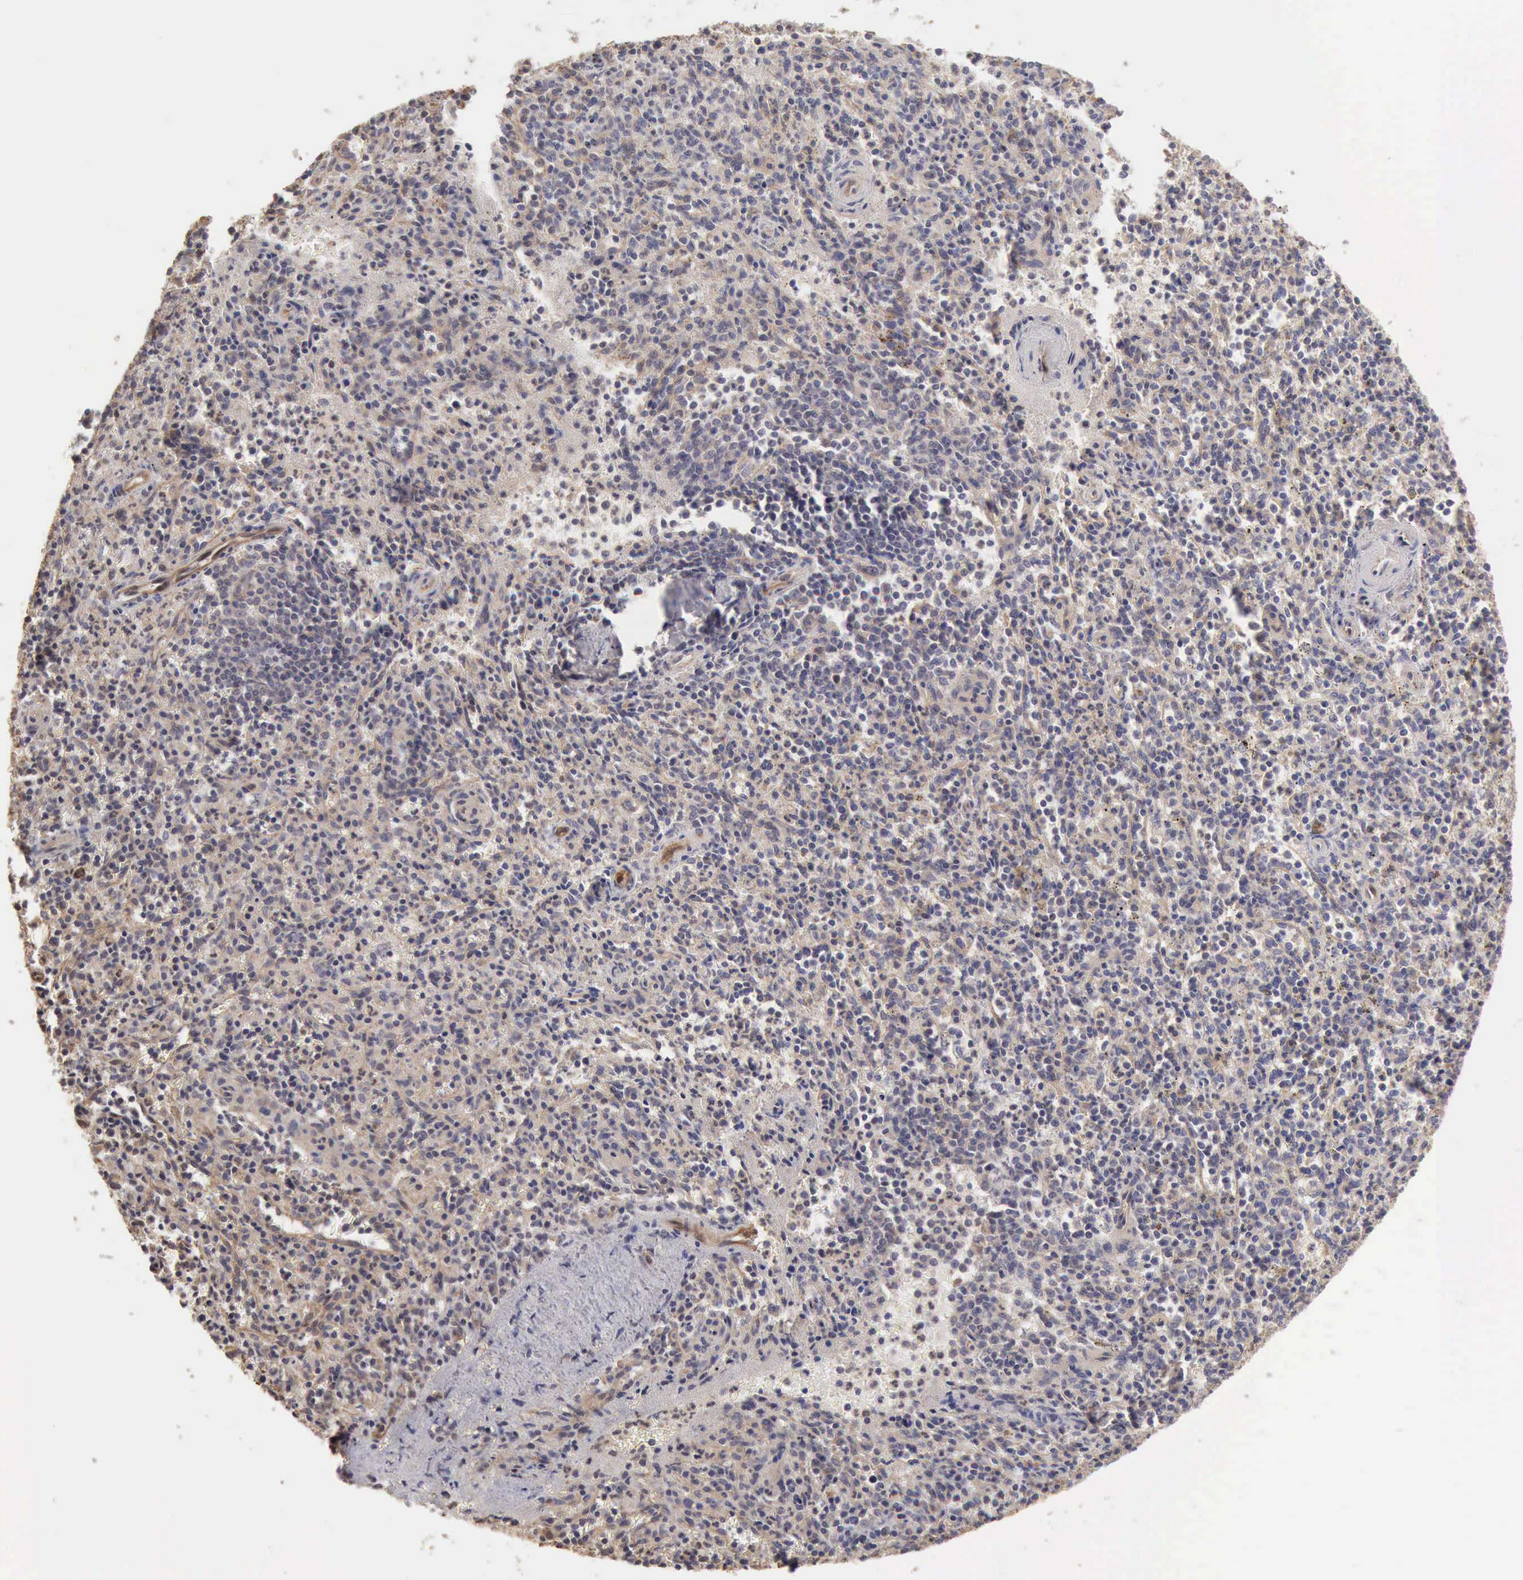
{"staining": {"intensity": "weak", "quantity": "<25%", "location": "cytoplasmic/membranous"}, "tissue": "spleen", "cell_type": "Cells in red pulp", "image_type": "normal", "snomed": [{"axis": "morphology", "description": "Normal tissue, NOS"}, {"axis": "topography", "description": "Spleen"}], "caption": "Immunohistochemistry of benign human spleen displays no positivity in cells in red pulp.", "gene": "BMX", "patient": {"sex": "male", "age": 72}}